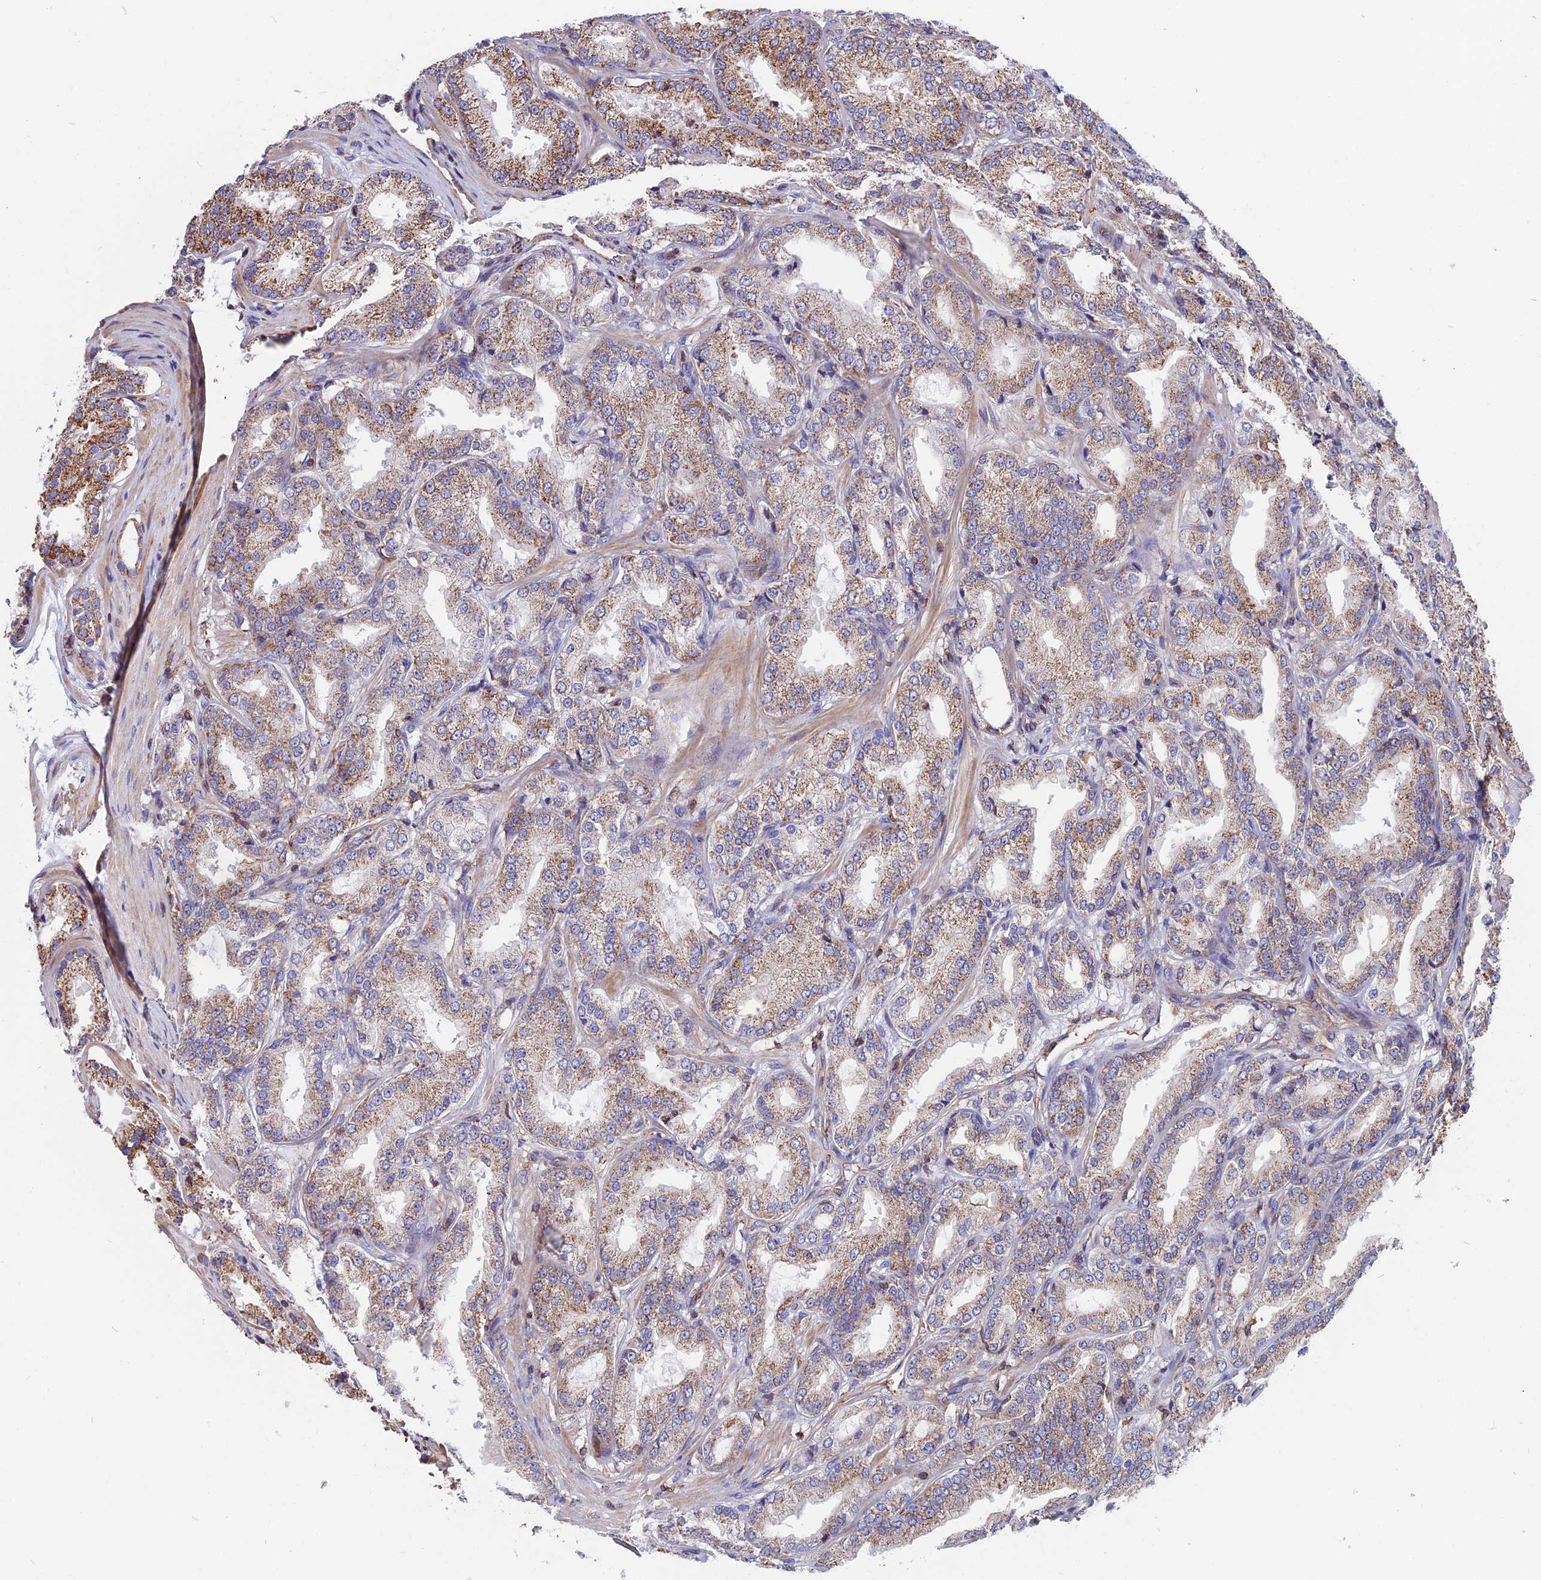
{"staining": {"intensity": "moderate", "quantity": "25%-75%", "location": "cytoplasmic/membranous"}, "tissue": "prostate cancer", "cell_type": "Tumor cells", "image_type": "cancer", "snomed": [{"axis": "morphology", "description": "Adenocarcinoma, Low grade"}, {"axis": "topography", "description": "Prostate"}], "caption": "This image shows immunohistochemistry staining of human prostate adenocarcinoma (low-grade), with medium moderate cytoplasmic/membranous expression in about 25%-75% of tumor cells.", "gene": "HSD17B8", "patient": {"sex": "male", "age": 59}}